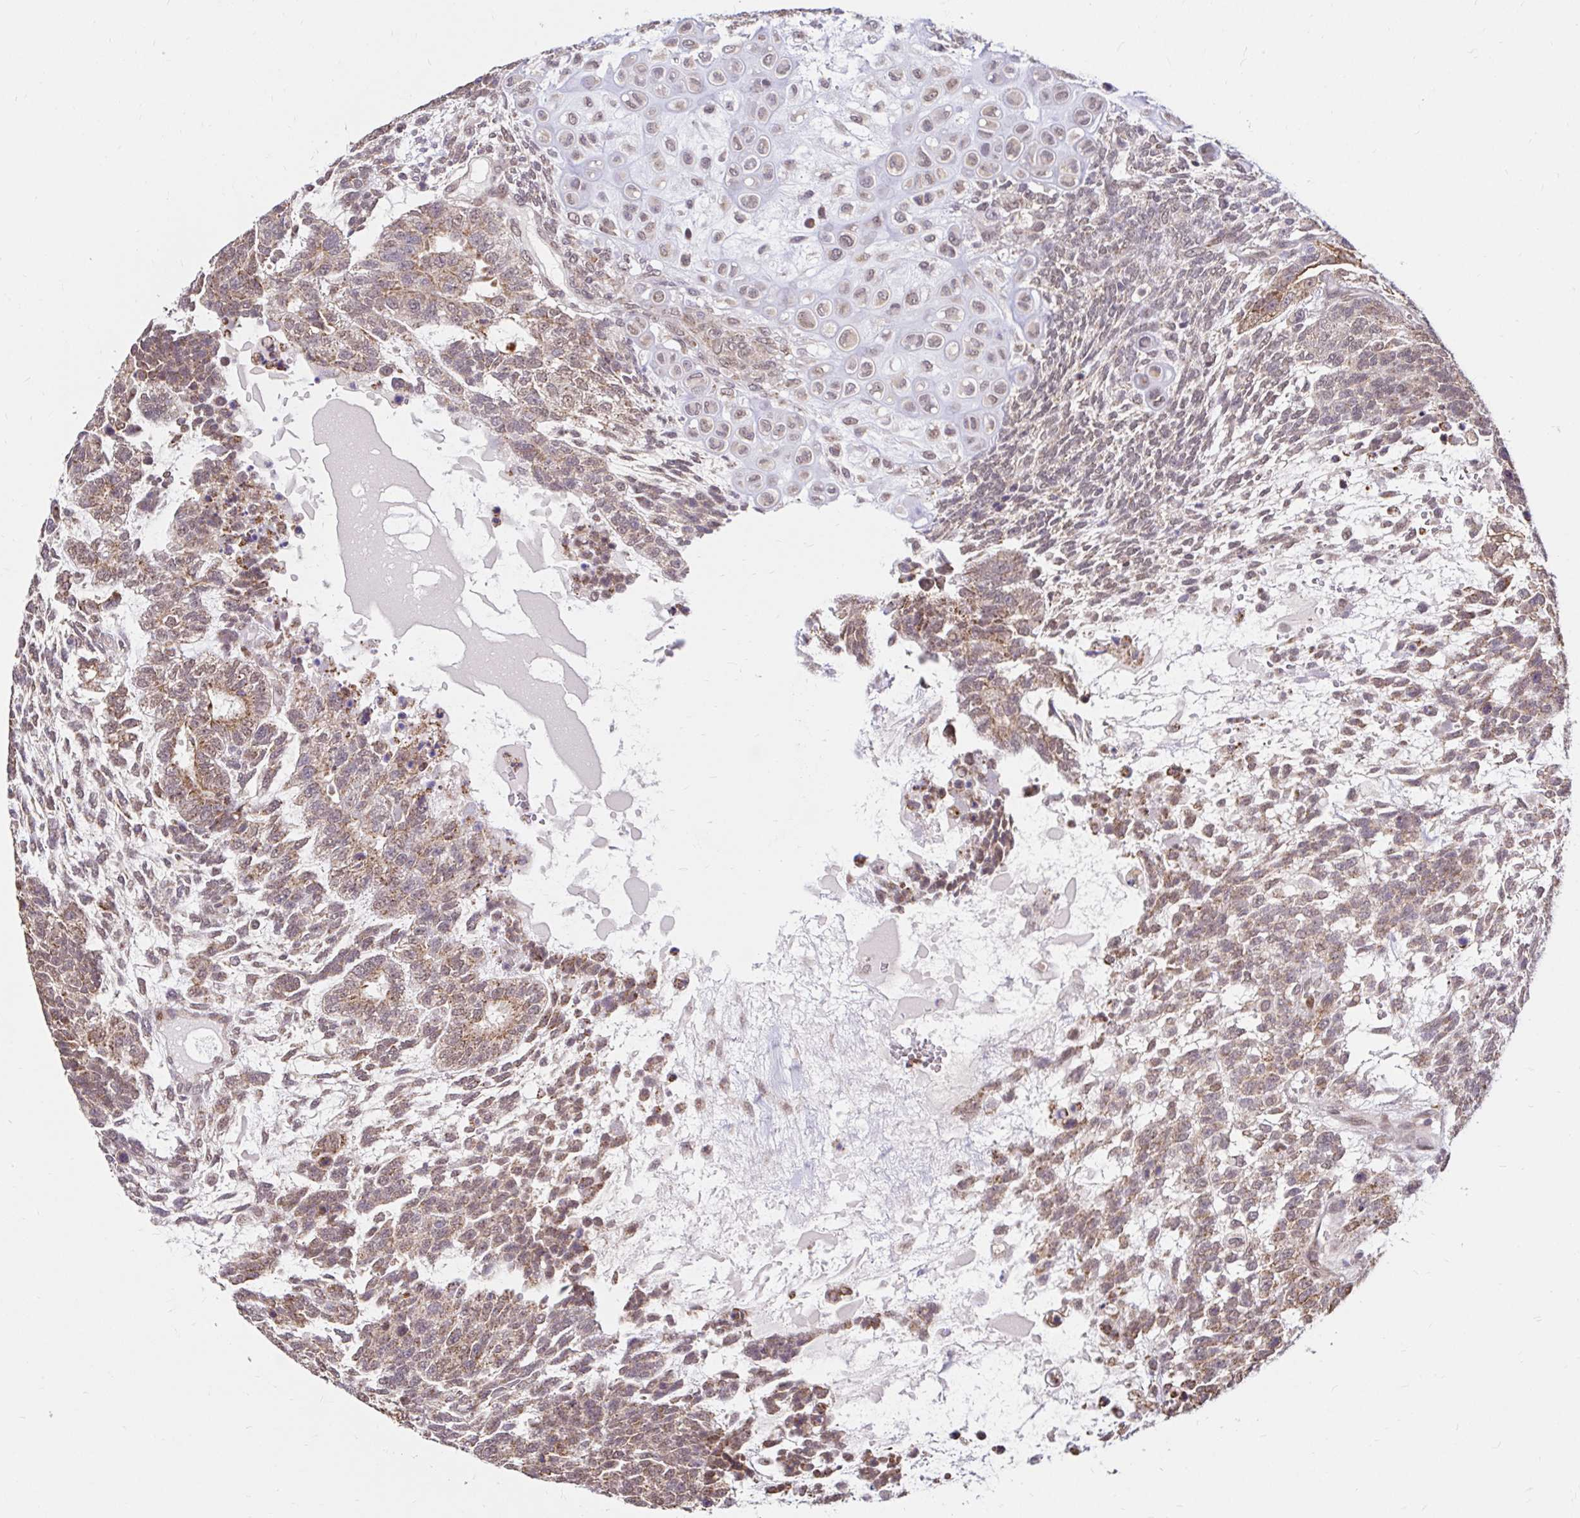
{"staining": {"intensity": "moderate", "quantity": ">75%", "location": "cytoplasmic/membranous"}, "tissue": "testis cancer", "cell_type": "Tumor cells", "image_type": "cancer", "snomed": [{"axis": "morphology", "description": "Carcinoma, Embryonal, NOS"}, {"axis": "topography", "description": "Testis"}], "caption": "Testis cancer (embryonal carcinoma) was stained to show a protein in brown. There is medium levels of moderate cytoplasmic/membranous expression in about >75% of tumor cells.", "gene": "TIMM50", "patient": {"sex": "male", "age": 23}}